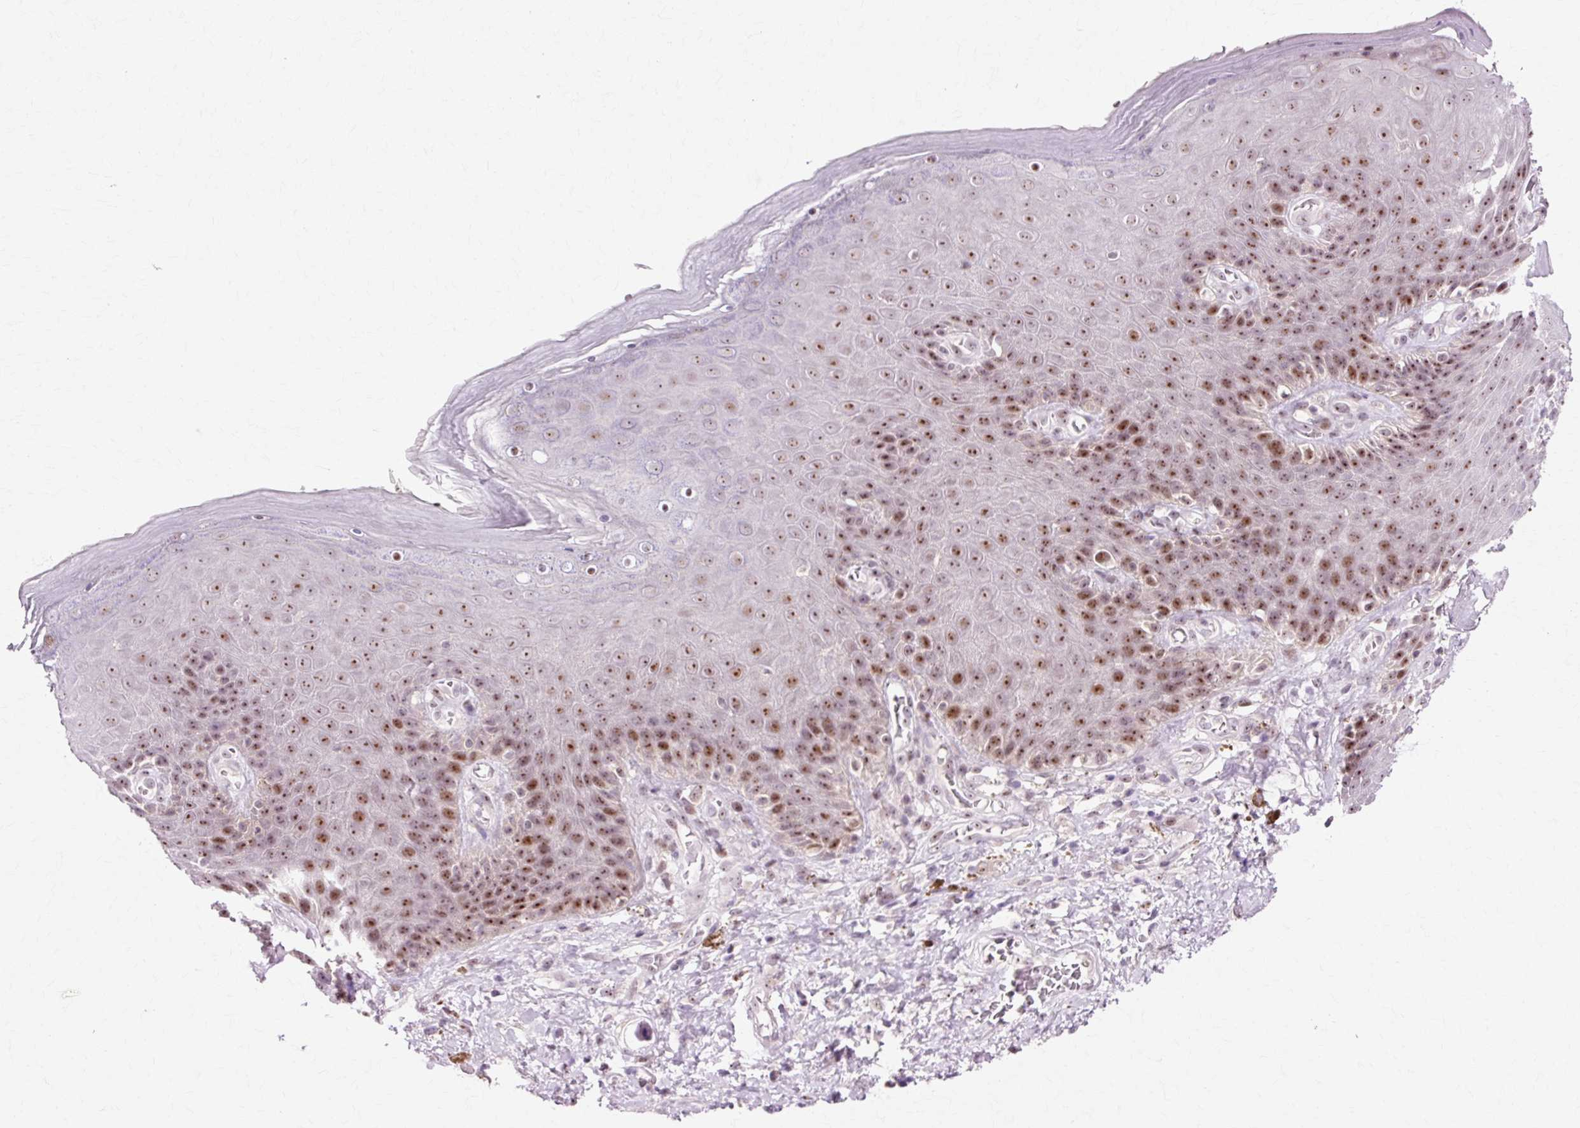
{"staining": {"intensity": "strong", "quantity": "25%-75%", "location": "nuclear"}, "tissue": "skin", "cell_type": "Epidermal cells", "image_type": "normal", "snomed": [{"axis": "morphology", "description": "Normal tissue, NOS"}, {"axis": "topography", "description": "Anal"}, {"axis": "topography", "description": "Peripheral nerve tissue"}], "caption": "This histopathology image shows immunohistochemistry staining of benign skin, with high strong nuclear staining in about 25%-75% of epidermal cells.", "gene": "MACROD2", "patient": {"sex": "male", "age": 53}}